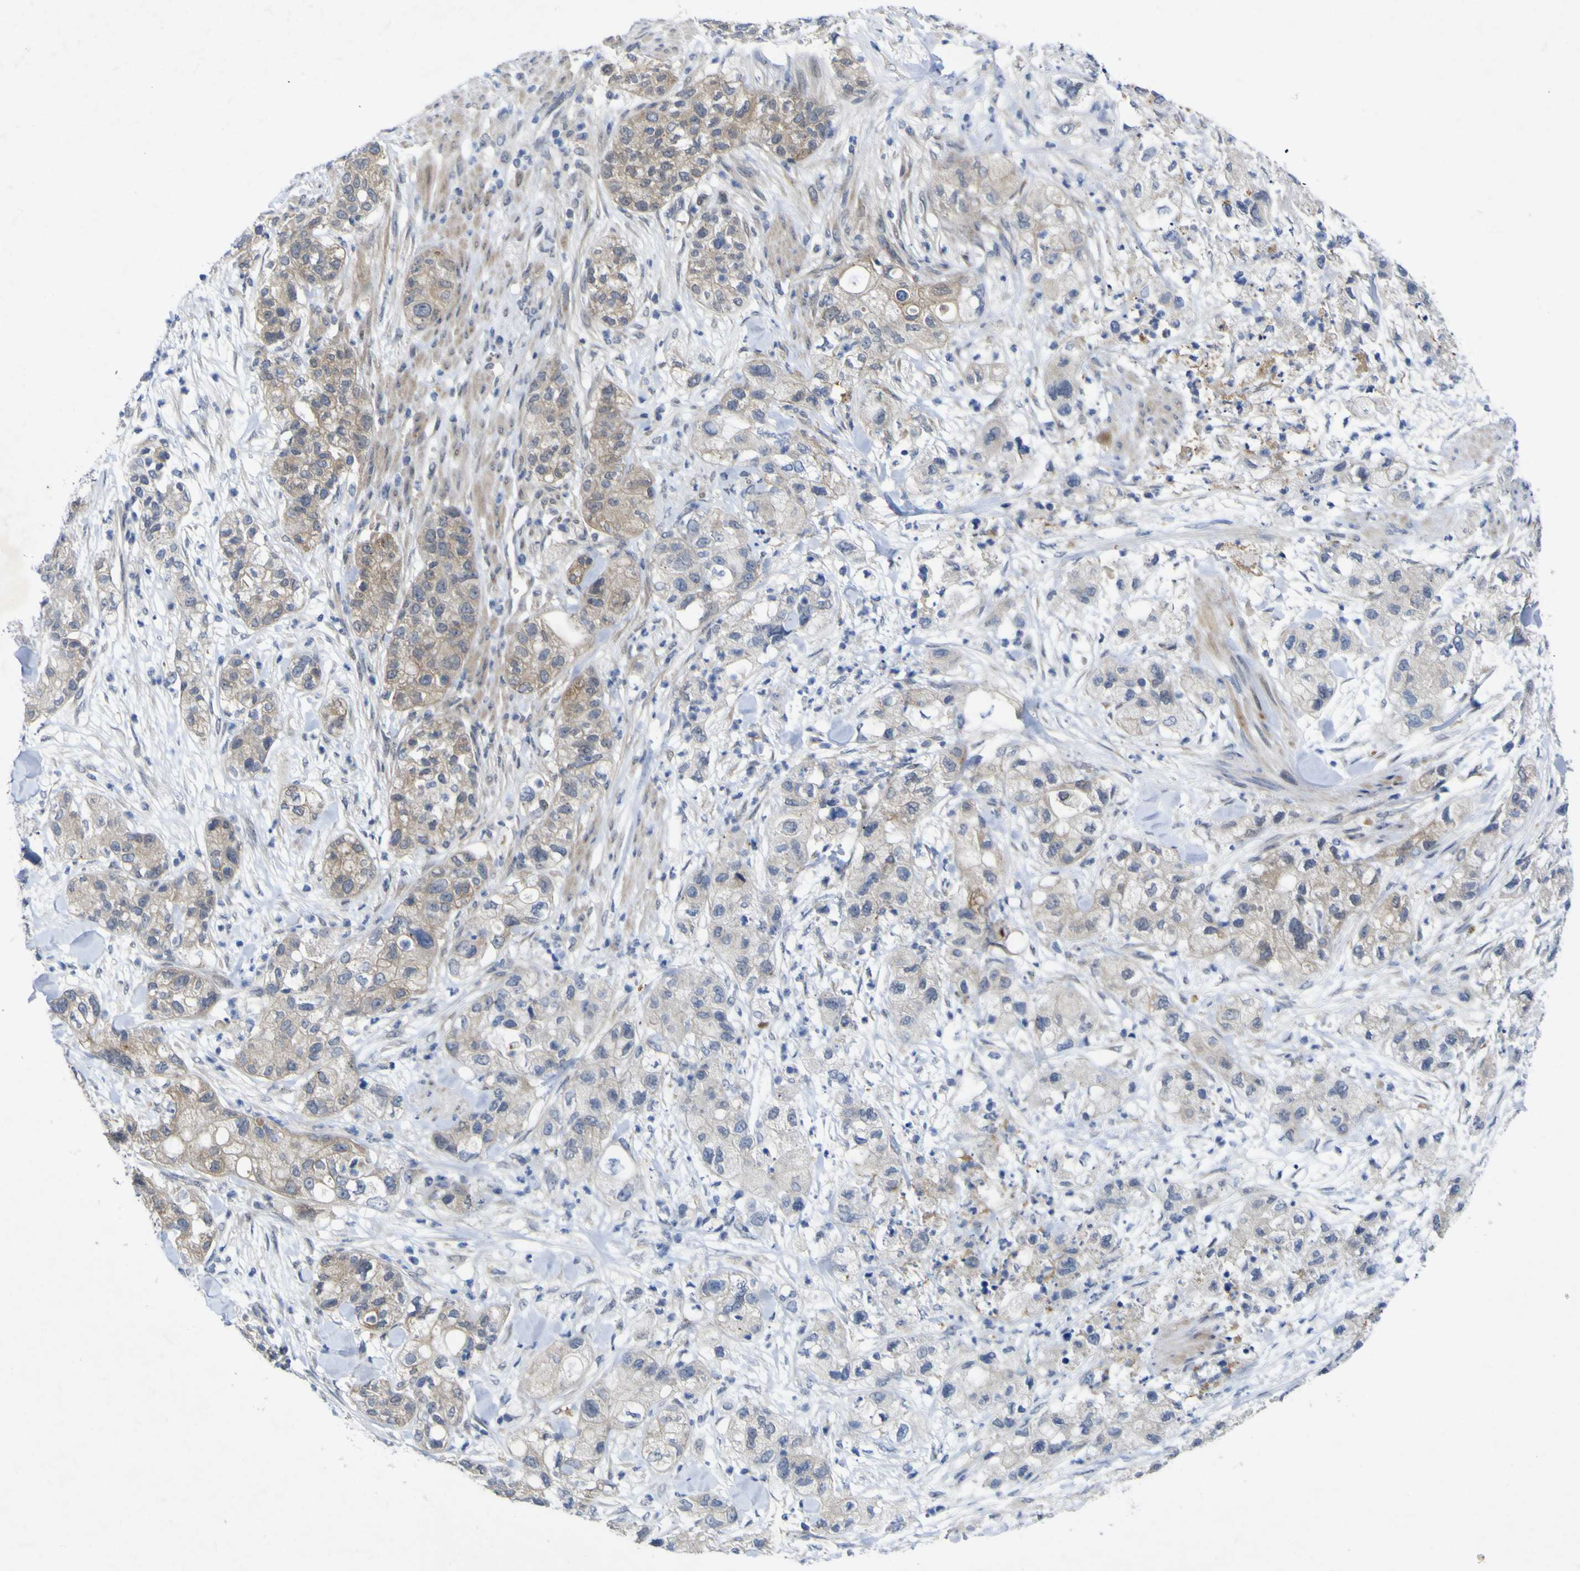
{"staining": {"intensity": "weak", "quantity": "25%-75%", "location": "cytoplasmic/membranous"}, "tissue": "pancreatic cancer", "cell_type": "Tumor cells", "image_type": "cancer", "snomed": [{"axis": "morphology", "description": "Adenocarcinoma, NOS"}, {"axis": "topography", "description": "Pancreas"}], "caption": "Immunohistochemical staining of adenocarcinoma (pancreatic) demonstrates low levels of weak cytoplasmic/membranous expression in approximately 25%-75% of tumor cells.", "gene": "NAV1", "patient": {"sex": "female", "age": 78}}